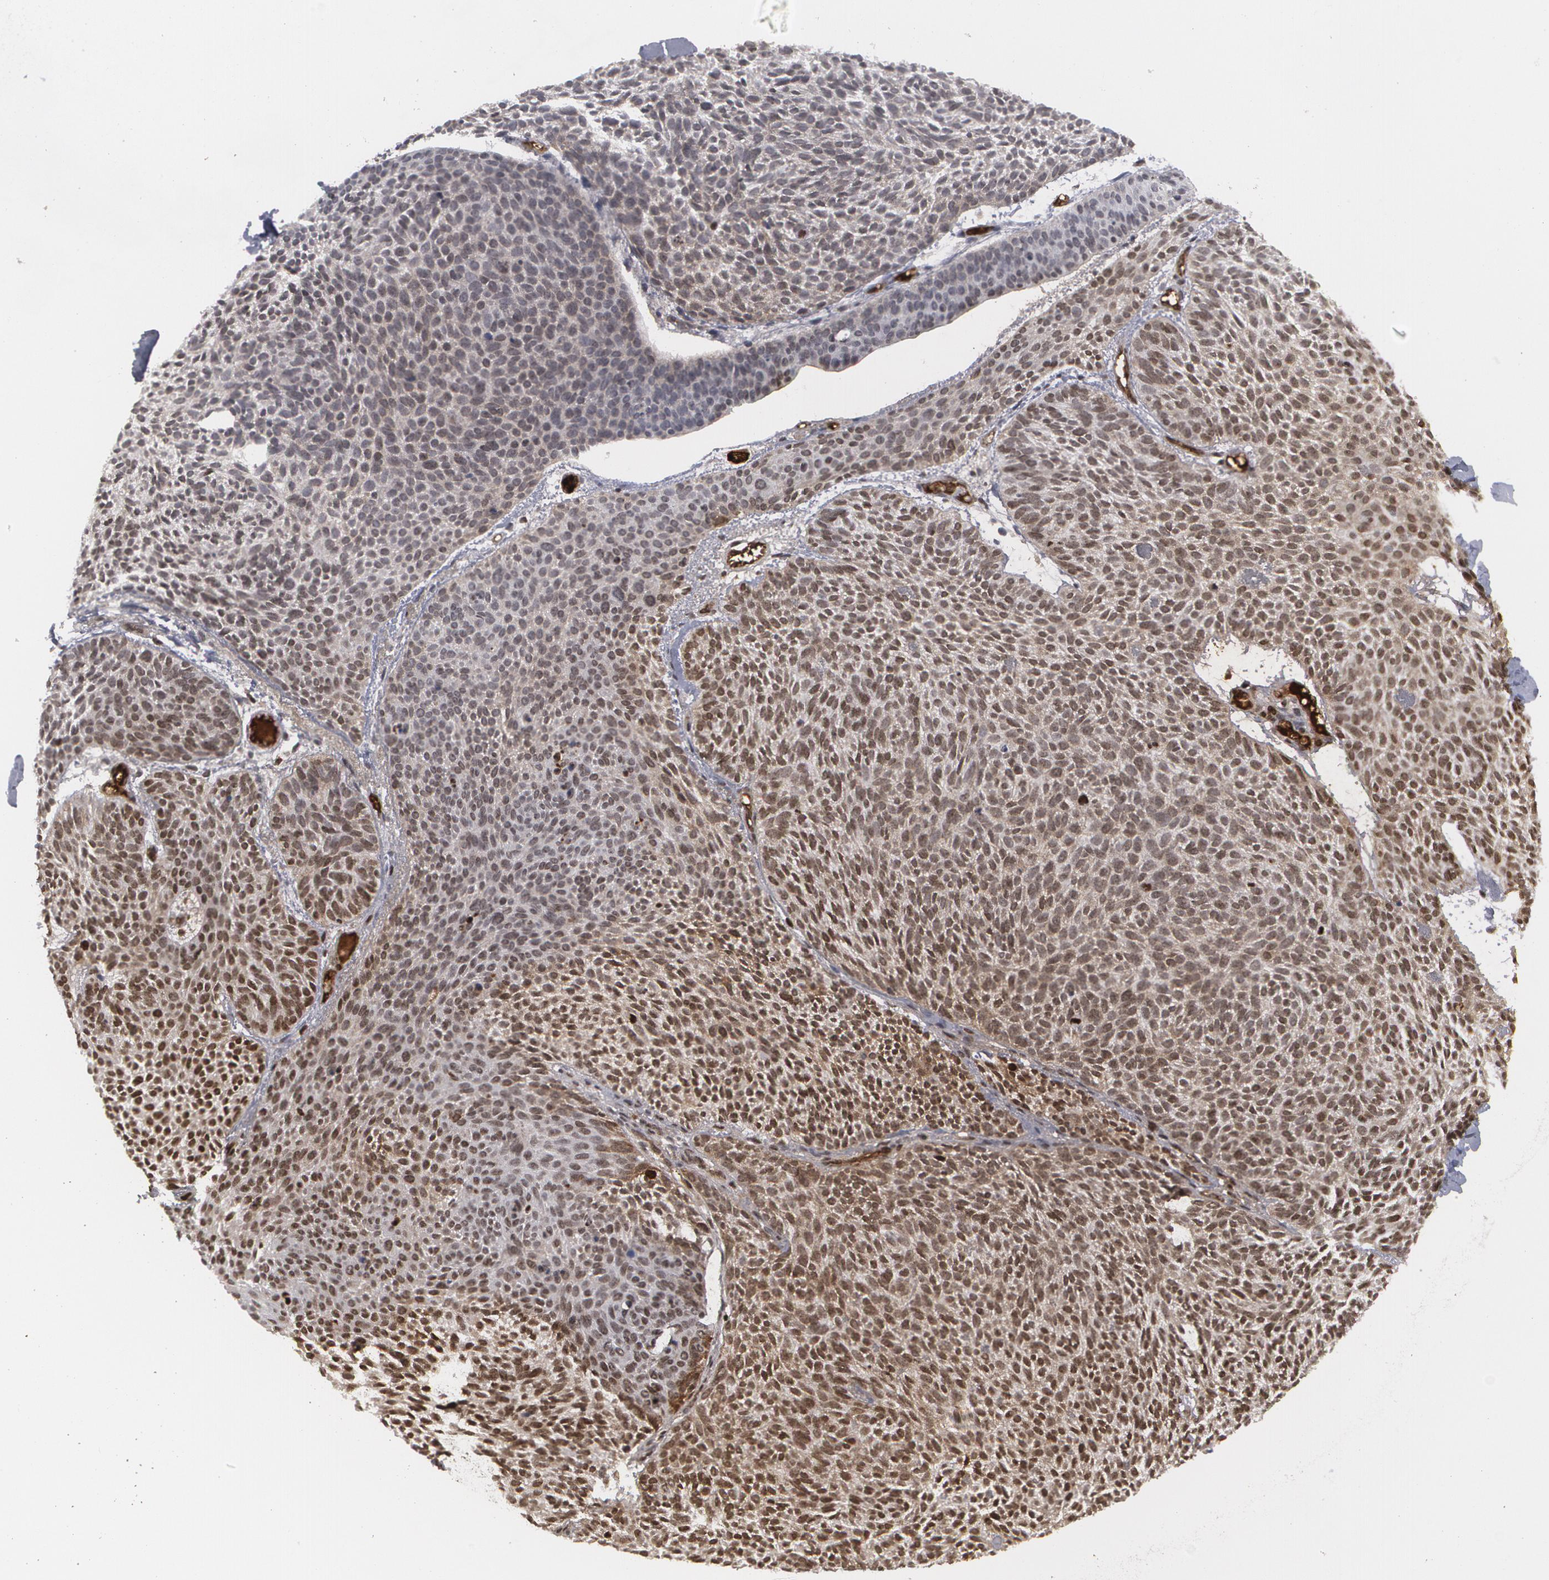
{"staining": {"intensity": "moderate", "quantity": "25%-75%", "location": "nuclear"}, "tissue": "skin cancer", "cell_type": "Tumor cells", "image_type": "cancer", "snomed": [{"axis": "morphology", "description": "Basal cell carcinoma"}, {"axis": "topography", "description": "Skin"}], "caption": "A brown stain labels moderate nuclear staining of a protein in skin cancer (basal cell carcinoma) tumor cells.", "gene": "LRG1", "patient": {"sex": "male", "age": 84}}